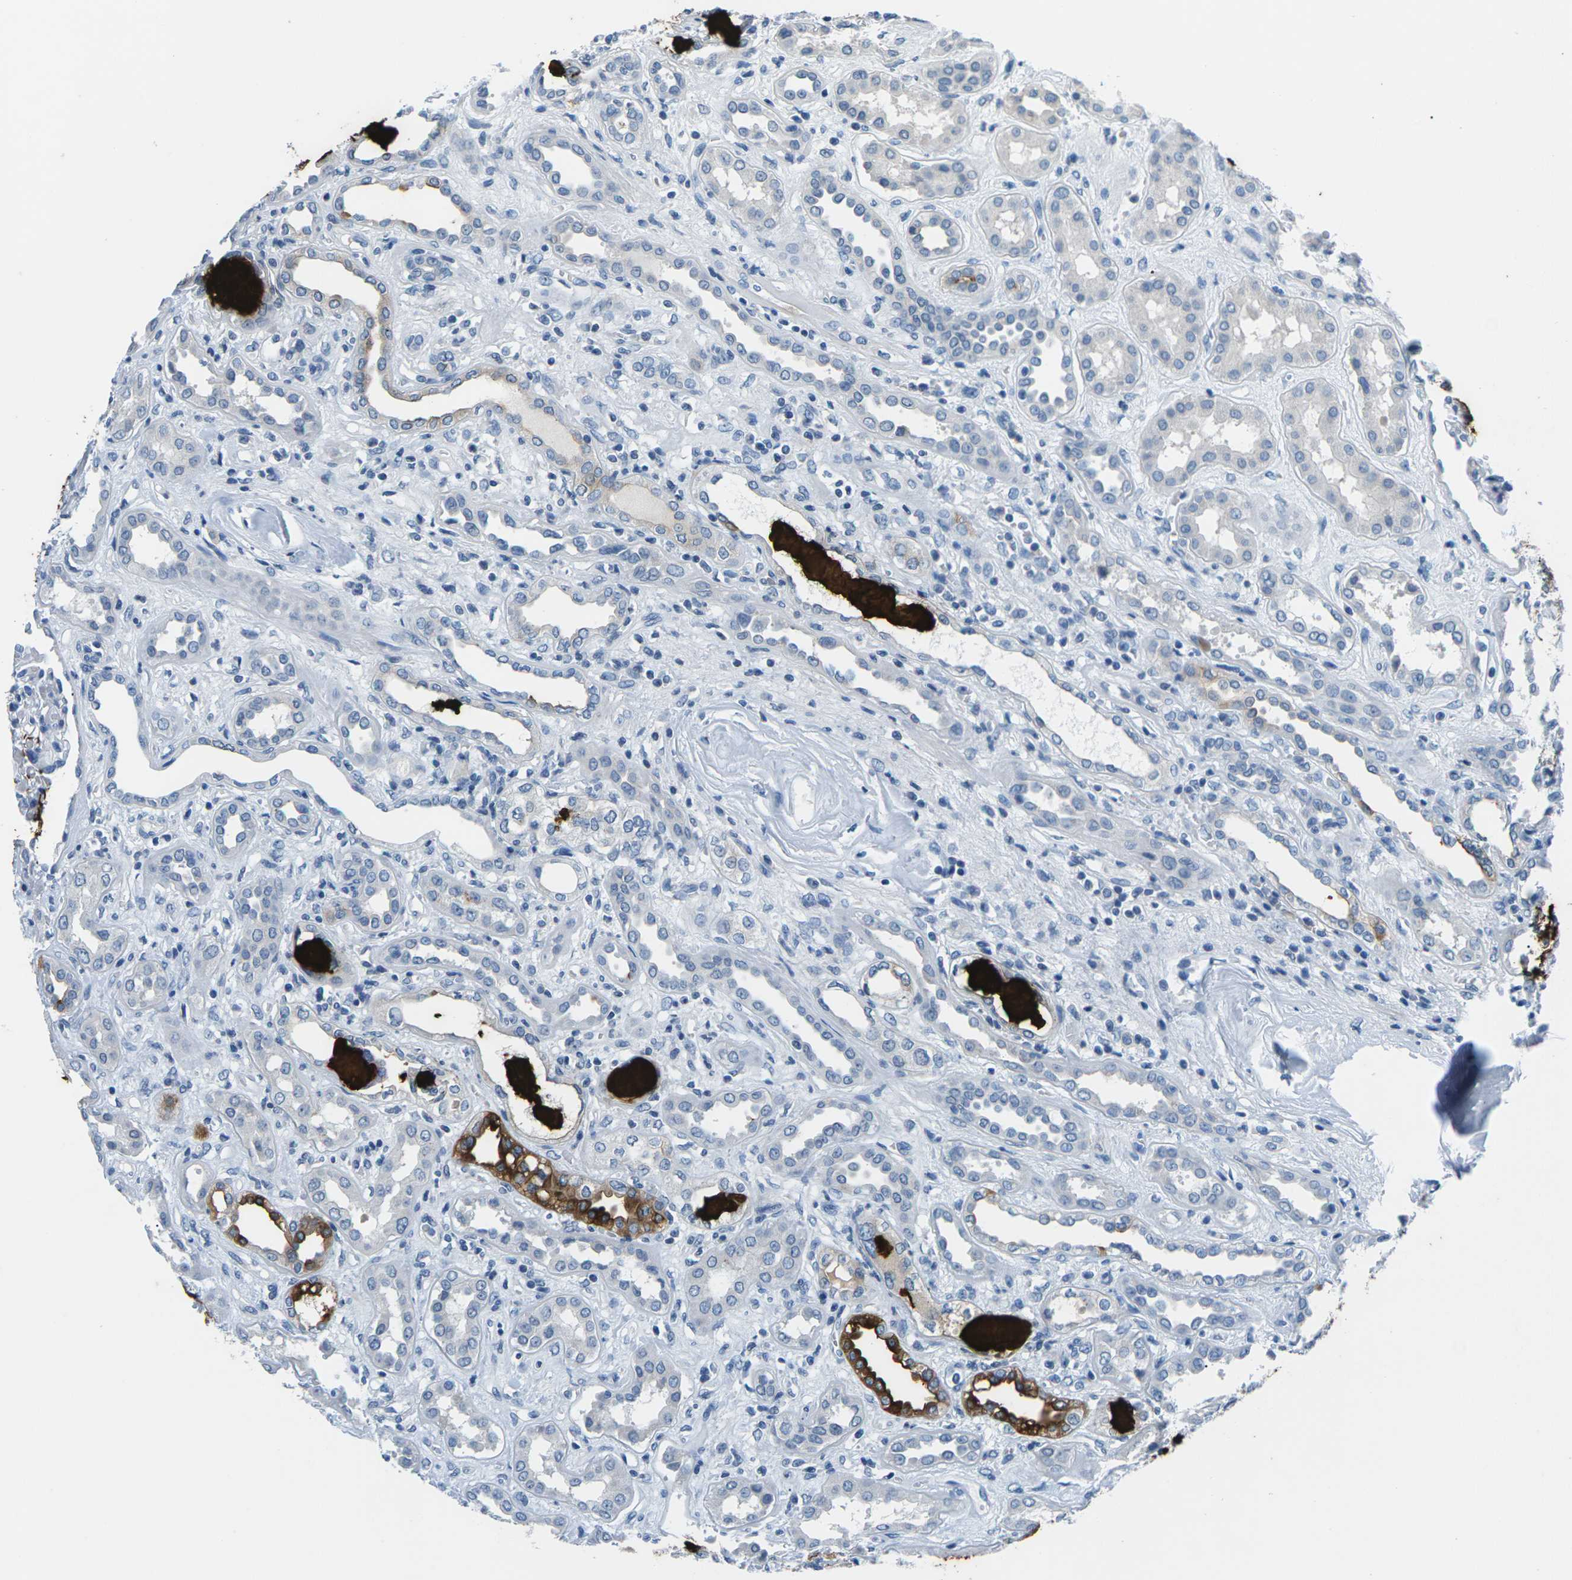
{"staining": {"intensity": "negative", "quantity": "none", "location": "none"}, "tissue": "kidney", "cell_type": "Cells in glomeruli", "image_type": "normal", "snomed": [{"axis": "morphology", "description": "Normal tissue, NOS"}, {"axis": "topography", "description": "Kidney"}], "caption": "There is no significant staining in cells in glomeruli of kidney. (IHC, brightfield microscopy, high magnification).", "gene": "UMOD", "patient": {"sex": "male", "age": 59}}